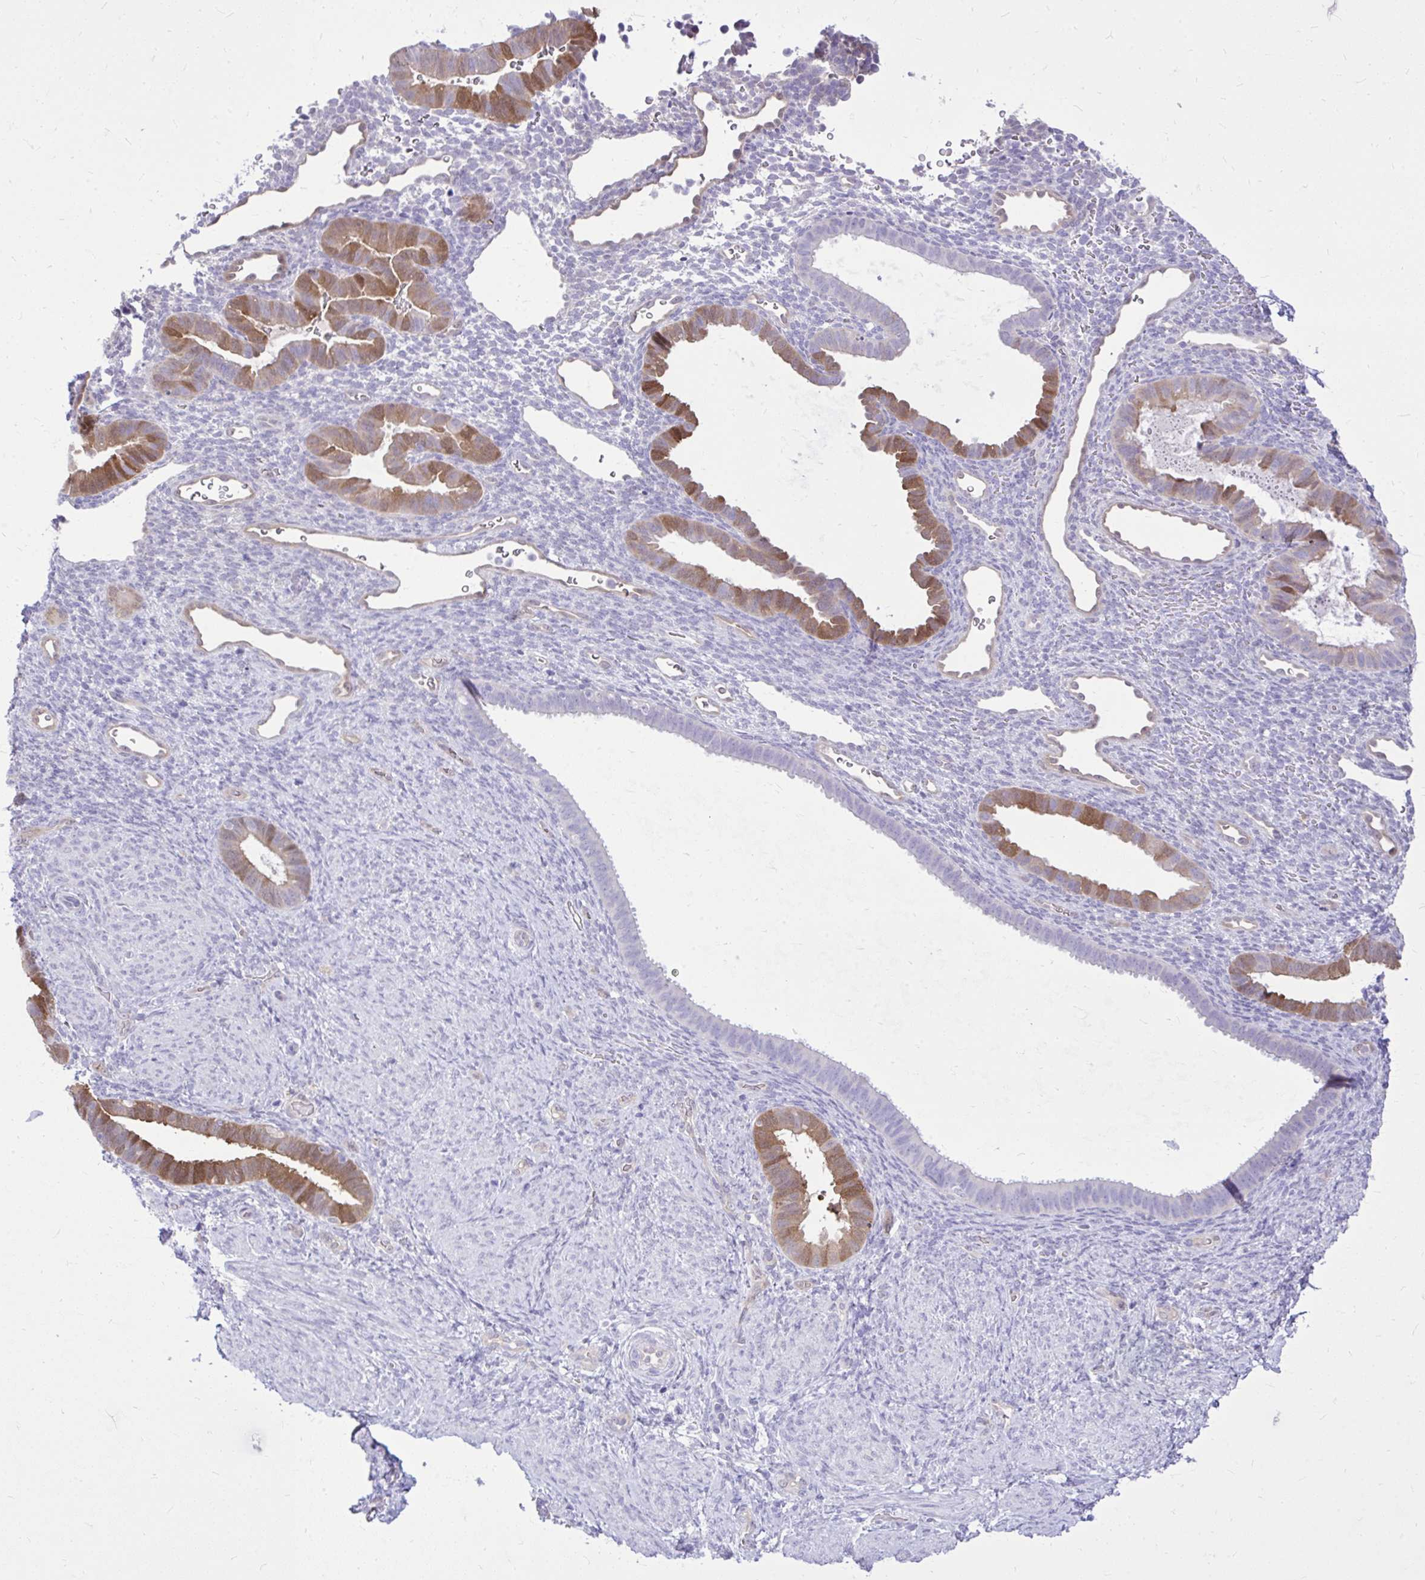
{"staining": {"intensity": "negative", "quantity": "none", "location": "none"}, "tissue": "endometrium", "cell_type": "Cells in endometrial stroma", "image_type": "normal", "snomed": [{"axis": "morphology", "description": "Normal tissue, NOS"}, {"axis": "topography", "description": "Endometrium"}], "caption": "Protein analysis of unremarkable endometrium demonstrates no significant positivity in cells in endometrial stroma. (DAB IHC visualized using brightfield microscopy, high magnification).", "gene": "NNMT", "patient": {"sex": "female", "age": 34}}